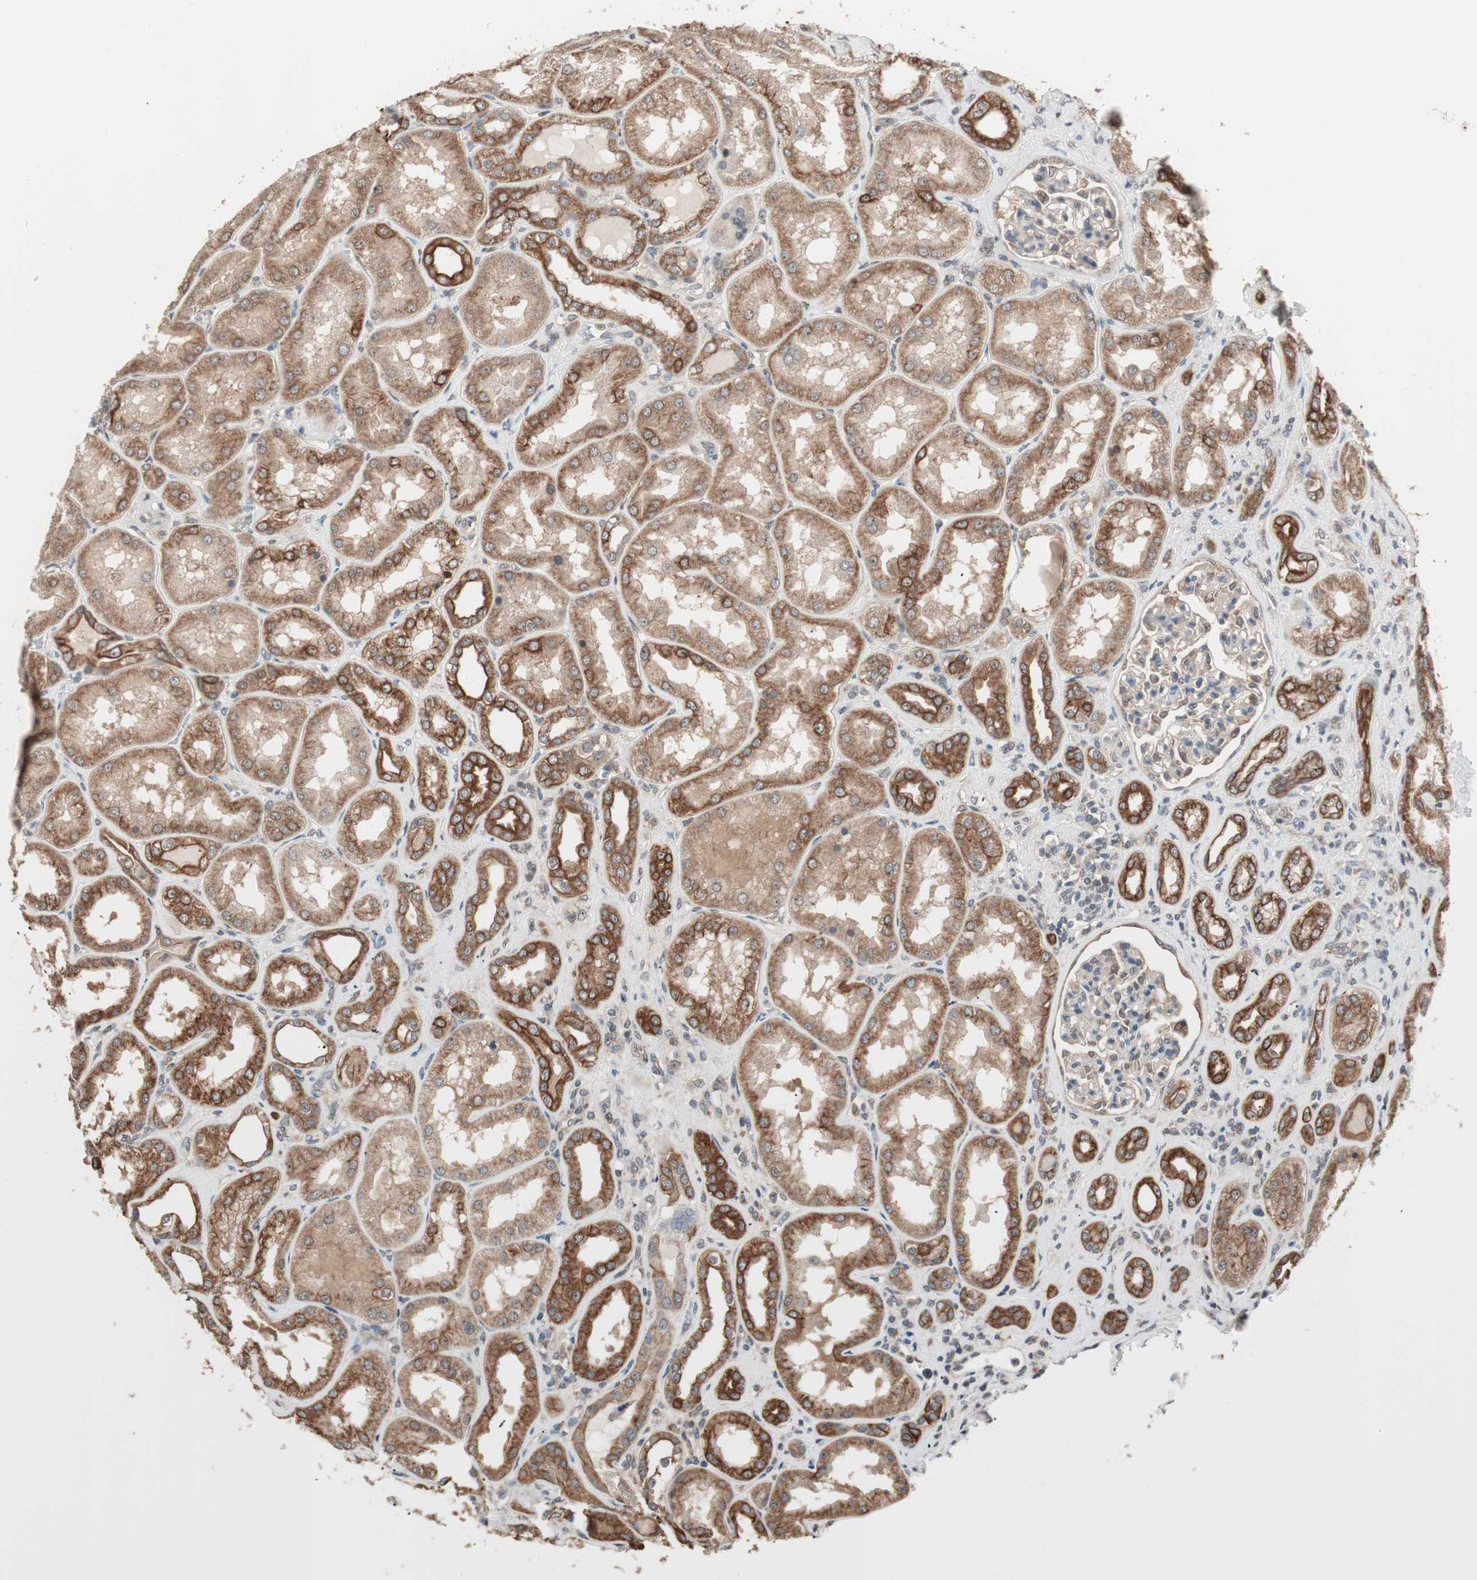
{"staining": {"intensity": "weak", "quantity": ">75%", "location": "cytoplasmic/membranous"}, "tissue": "kidney", "cell_type": "Cells in glomeruli", "image_type": "normal", "snomed": [{"axis": "morphology", "description": "Normal tissue, NOS"}, {"axis": "topography", "description": "Kidney"}], "caption": "The photomicrograph displays immunohistochemical staining of normal kidney. There is weak cytoplasmic/membranous expression is identified in approximately >75% of cells in glomeruli.", "gene": "FBXO5", "patient": {"sex": "female", "age": 56}}